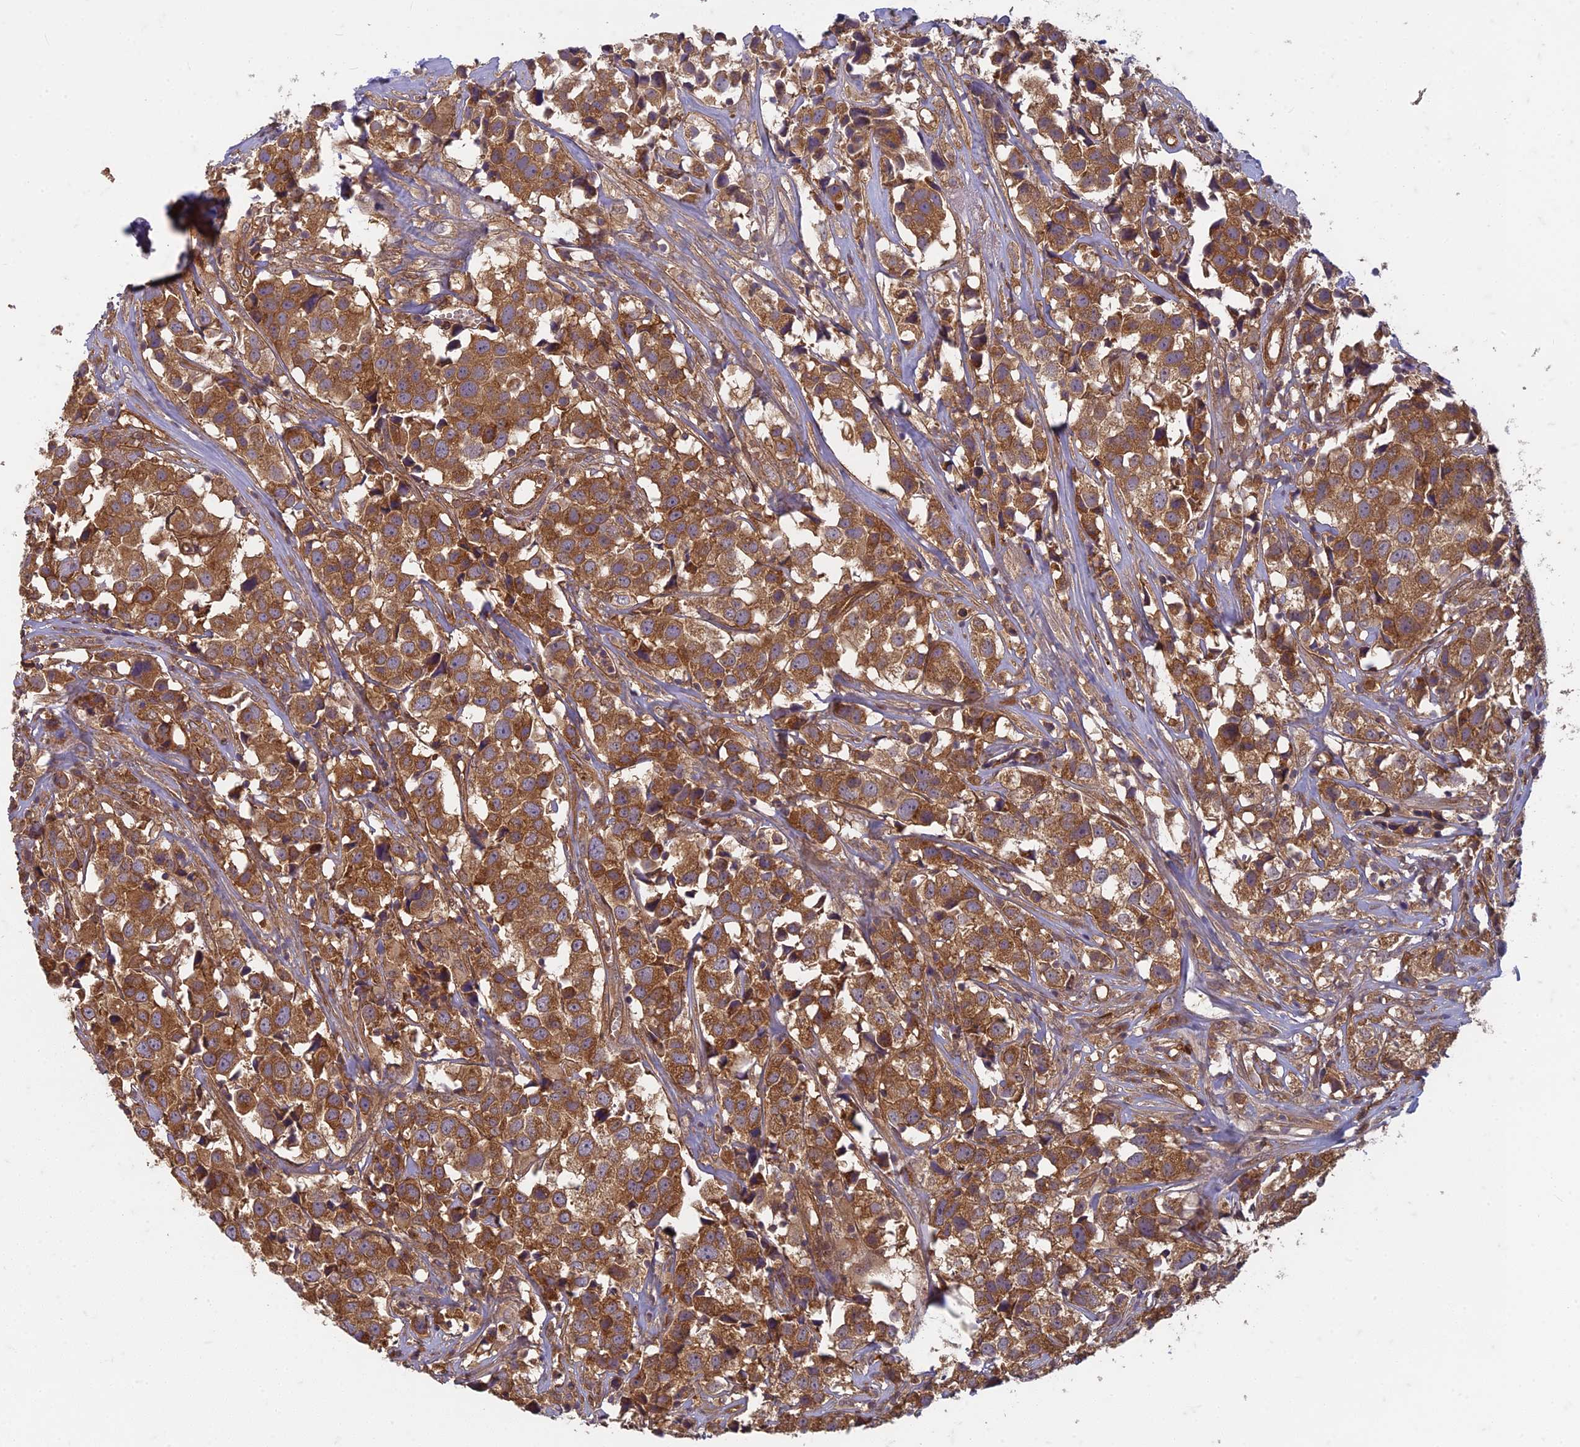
{"staining": {"intensity": "strong", "quantity": ">75%", "location": "cytoplasmic/membranous"}, "tissue": "urothelial cancer", "cell_type": "Tumor cells", "image_type": "cancer", "snomed": [{"axis": "morphology", "description": "Urothelial carcinoma, High grade"}, {"axis": "topography", "description": "Urinary bladder"}], "caption": "A brown stain labels strong cytoplasmic/membranous positivity of a protein in human urothelial carcinoma (high-grade) tumor cells.", "gene": "TCF25", "patient": {"sex": "female", "age": 75}}